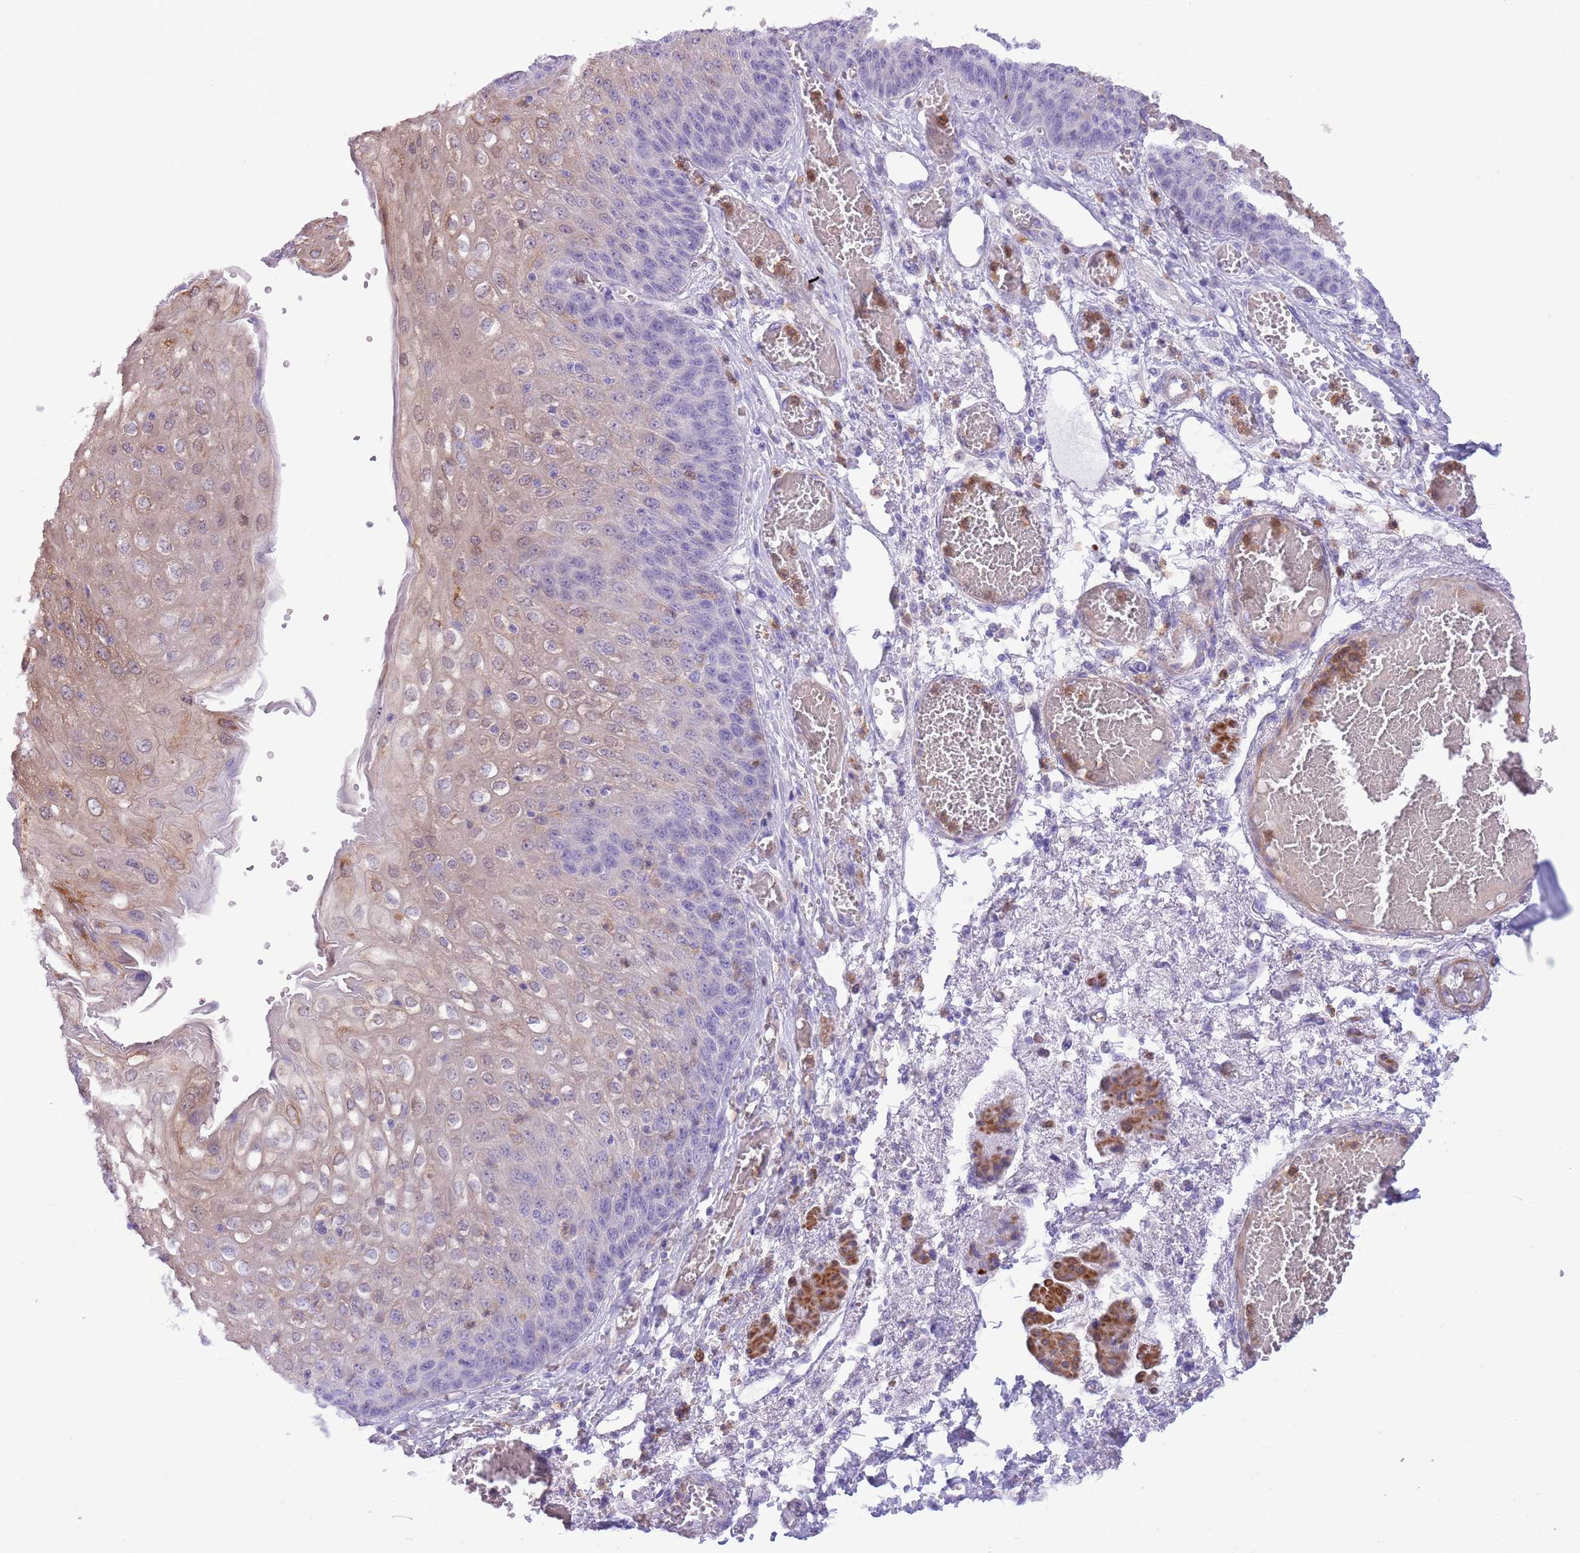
{"staining": {"intensity": "weak", "quantity": "<25%", "location": "cytoplasmic/membranous"}, "tissue": "esophagus", "cell_type": "Squamous epithelial cells", "image_type": "normal", "snomed": [{"axis": "morphology", "description": "Normal tissue, NOS"}, {"axis": "topography", "description": "Esophagus"}], "caption": "DAB immunohistochemical staining of benign human esophagus demonstrates no significant staining in squamous epithelial cells.", "gene": "OR6M1", "patient": {"sex": "male", "age": 81}}